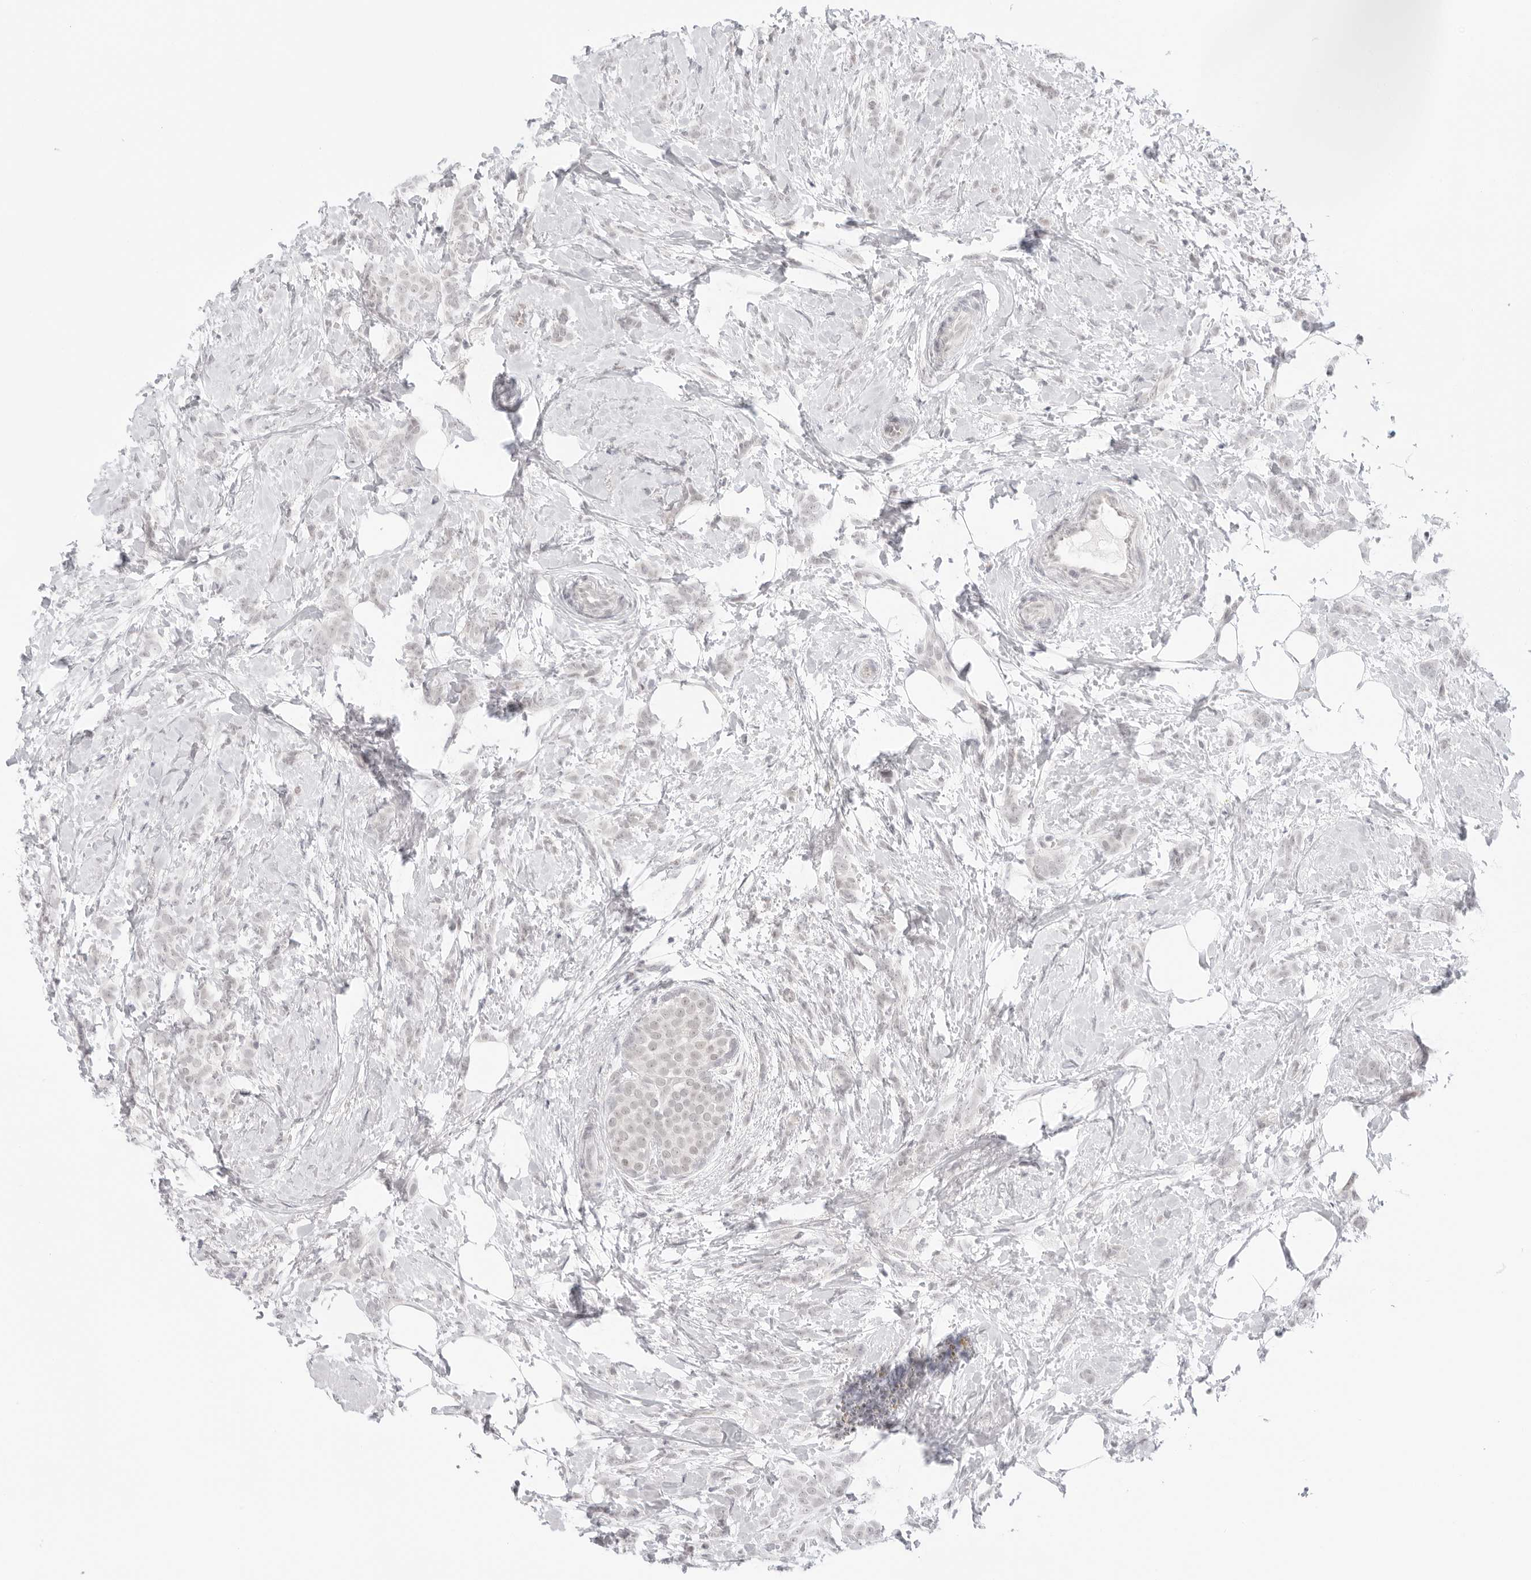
{"staining": {"intensity": "negative", "quantity": "none", "location": "none"}, "tissue": "breast cancer", "cell_type": "Tumor cells", "image_type": "cancer", "snomed": [{"axis": "morphology", "description": "Lobular carcinoma, in situ"}, {"axis": "morphology", "description": "Lobular carcinoma"}, {"axis": "topography", "description": "Breast"}], "caption": "High power microscopy photomicrograph of an immunohistochemistry micrograph of breast cancer, revealing no significant expression in tumor cells.", "gene": "MED18", "patient": {"sex": "female", "age": 41}}